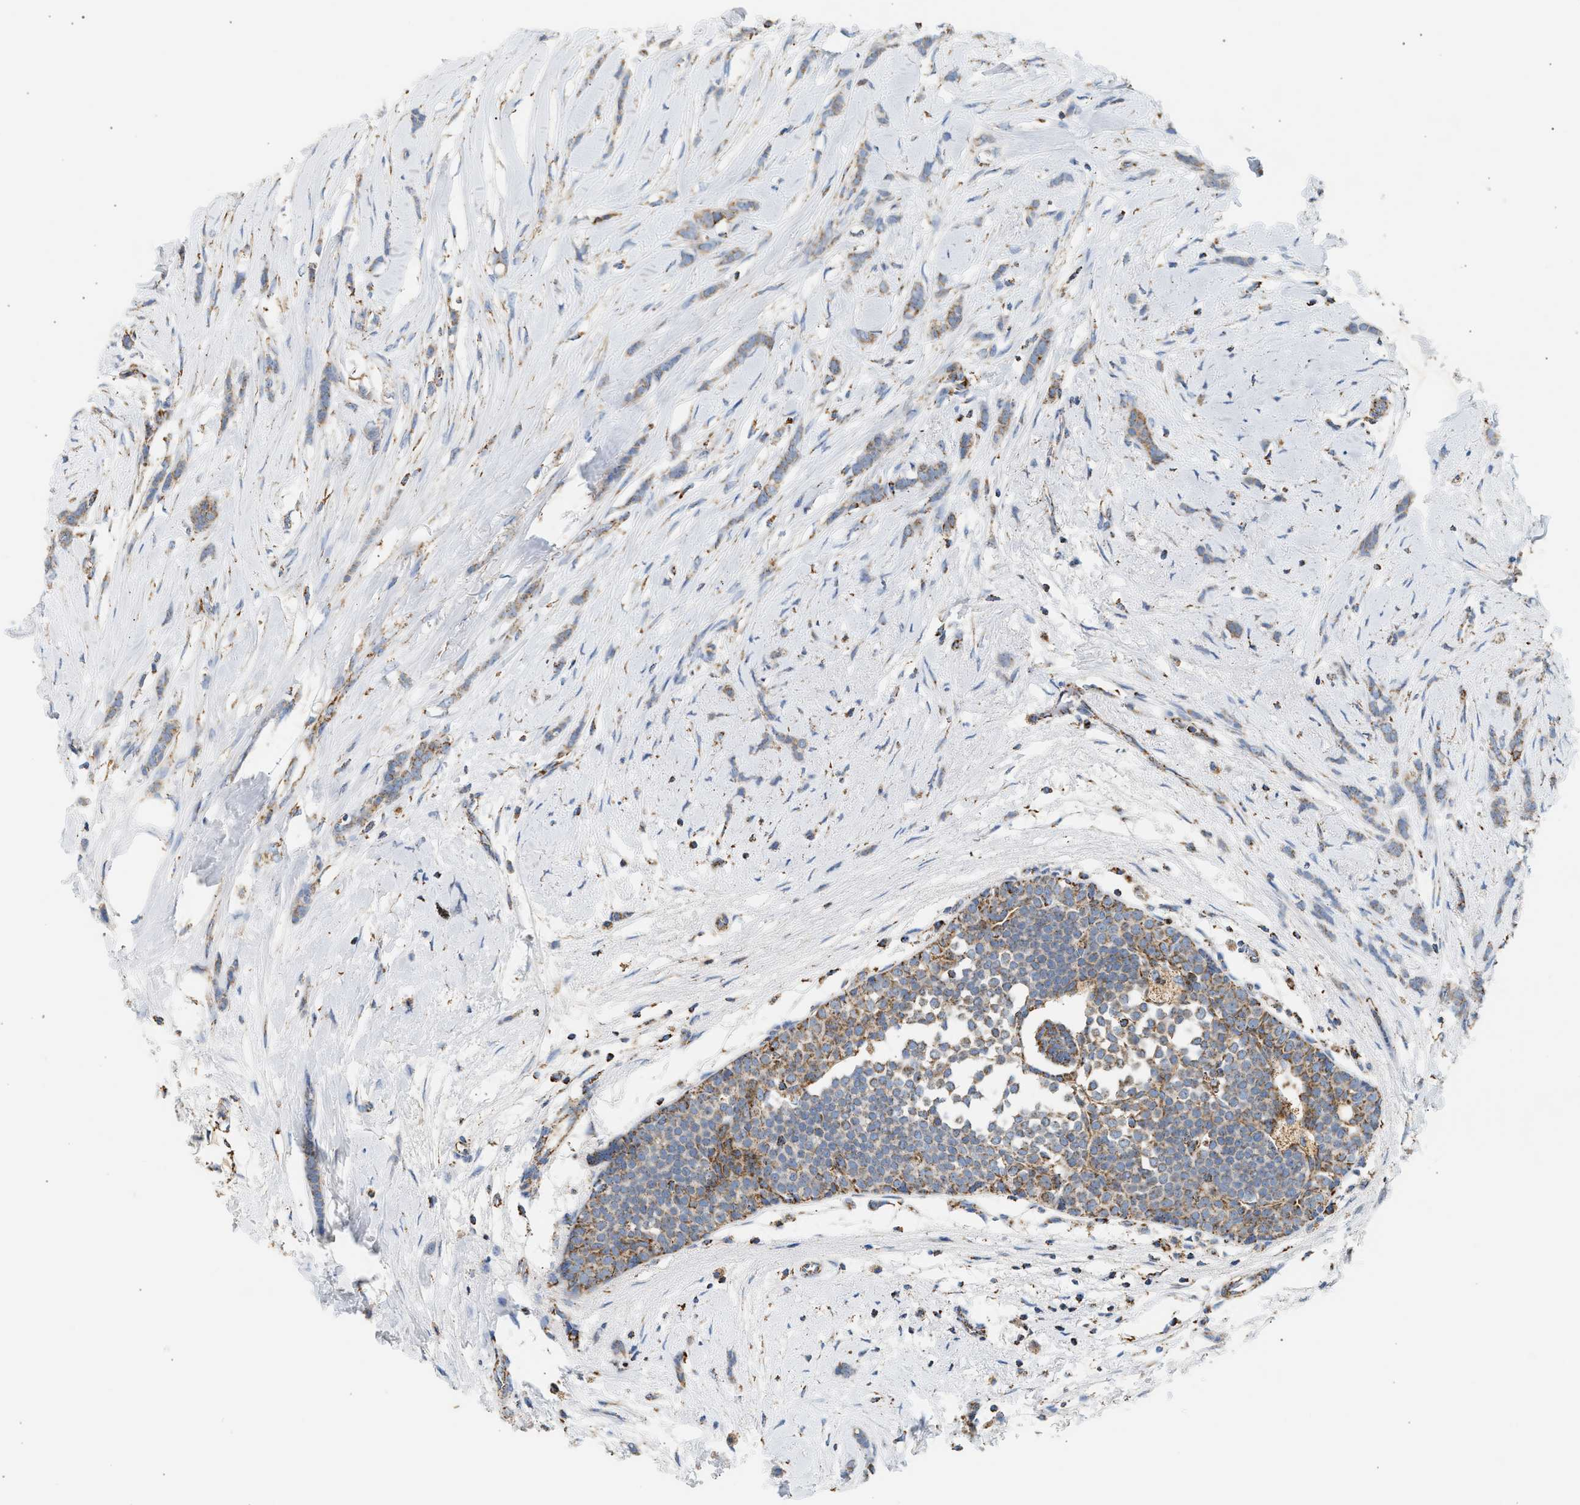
{"staining": {"intensity": "moderate", "quantity": ">75%", "location": "cytoplasmic/membranous"}, "tissue": "breast cancer", "cell_type": "Tumor cells", "image_type": "cancer", "snomed": [{"axis": "morphology", "description": "Lobular carcinoma, in situ"}, {"axis": "morphology", "description": "Lobular carcinoma"}, {"axis": "topography", "description": "Breast"}], "caption": "Immunohistochemical staining of lobular carcinoma in situ (breast) displays medium levels of moderate cytoplasmic/membranous expression in approximately >75% of tumor cells.", "gene": "OGDH", "patient": {"sex": "female", "age": 41}}